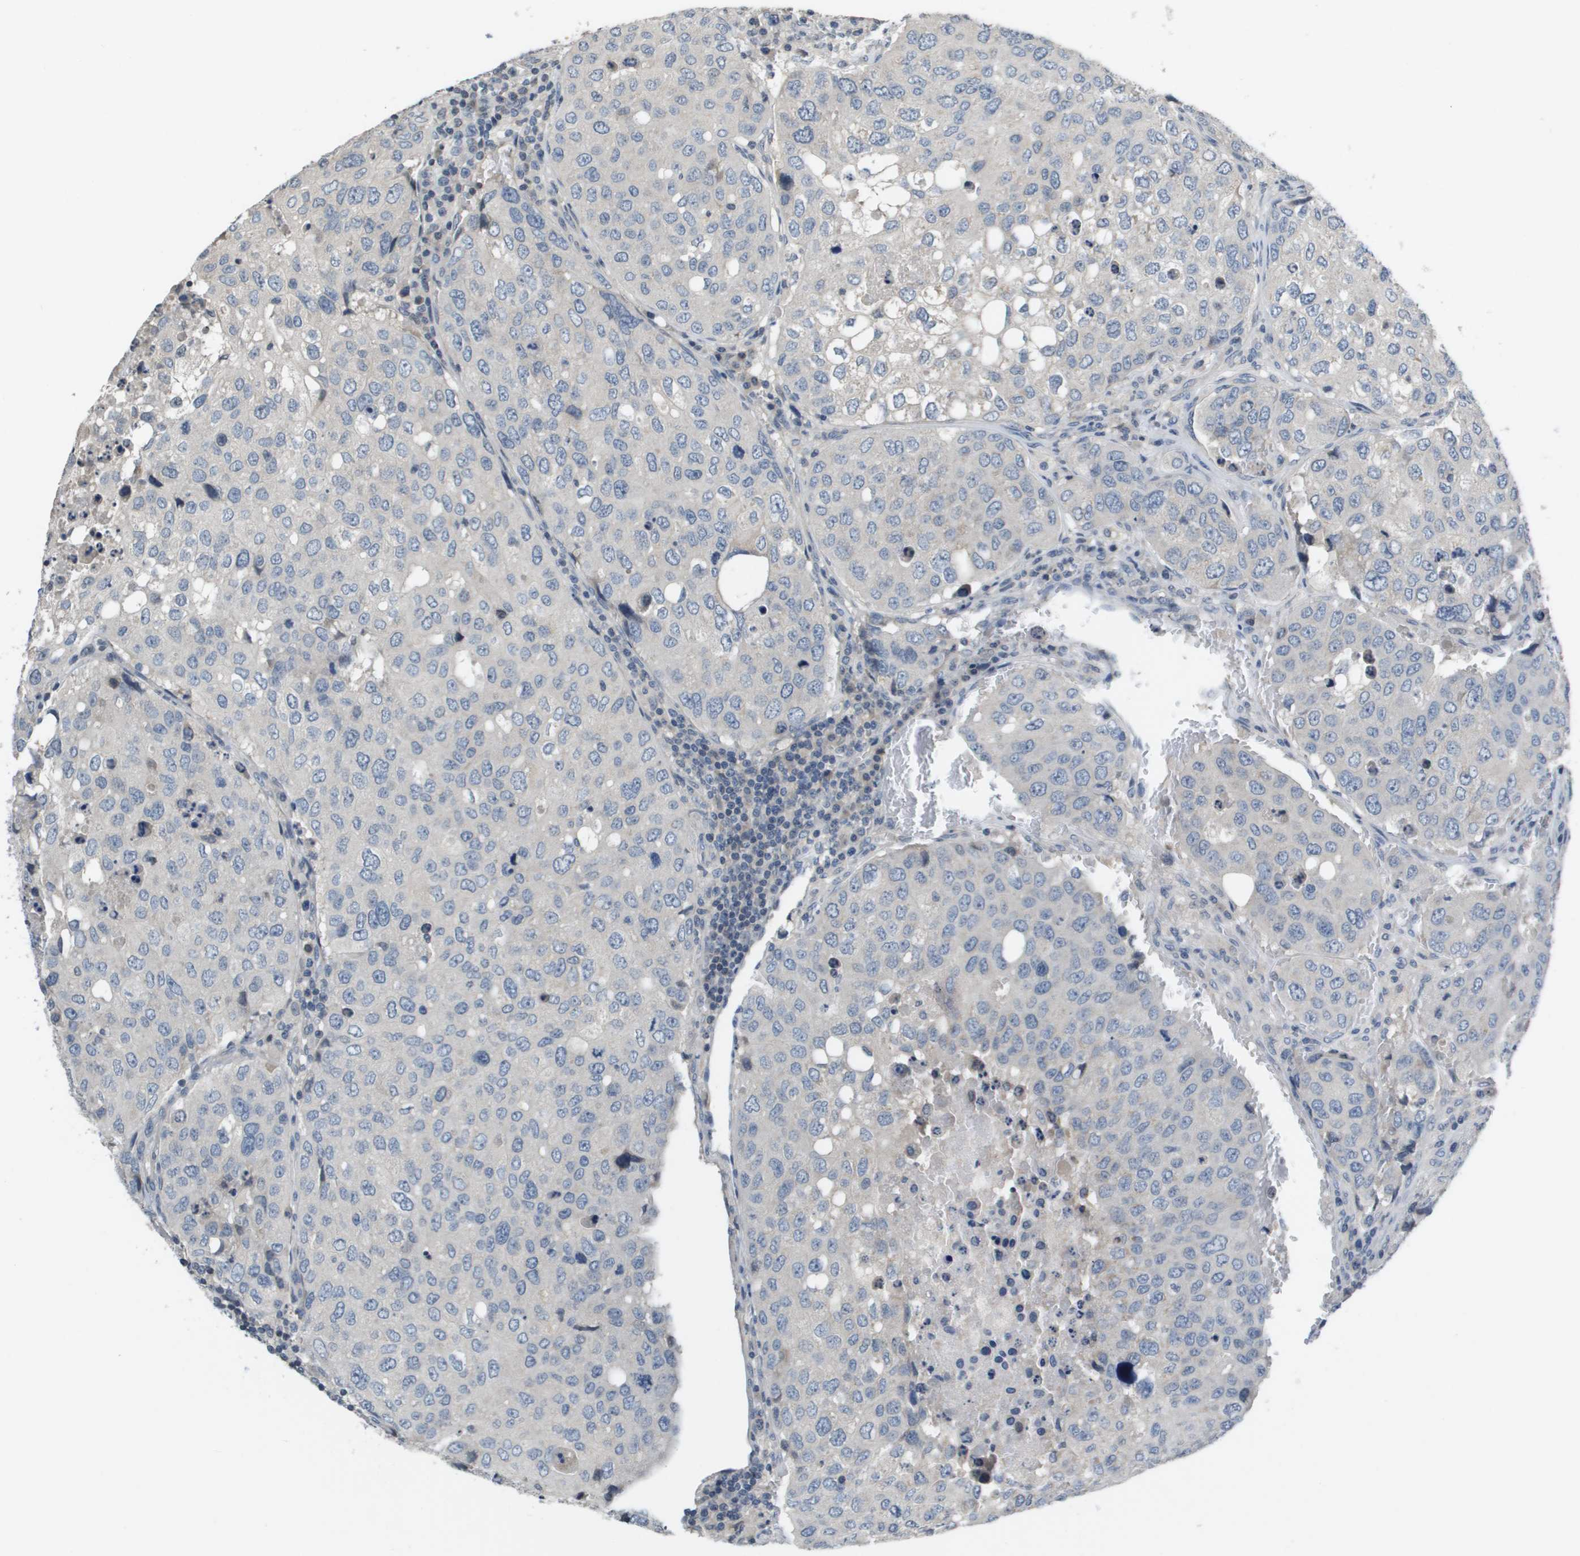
{"staining": {"intensity": "negative", "quantity": "none", "location": "none"}, "tissue": "urothelial cancer", "cell_type": "Tumor cells", "image_type": "cancer", "snomed": [{"axis": "morphology", "description": "Urothelial carcinoma, High grade"}, {"axis": "topography", "description": "Lymph node"}, {"axis": "topography", "description": "Urinary bladder"}], "caption": "Immunohistochemistry image of urothelial cancer stained for a protein (brown), which shows no expression in tumor cells.", "gene": "CAPN11", "patient": {"sex": "male", "age": 51}}